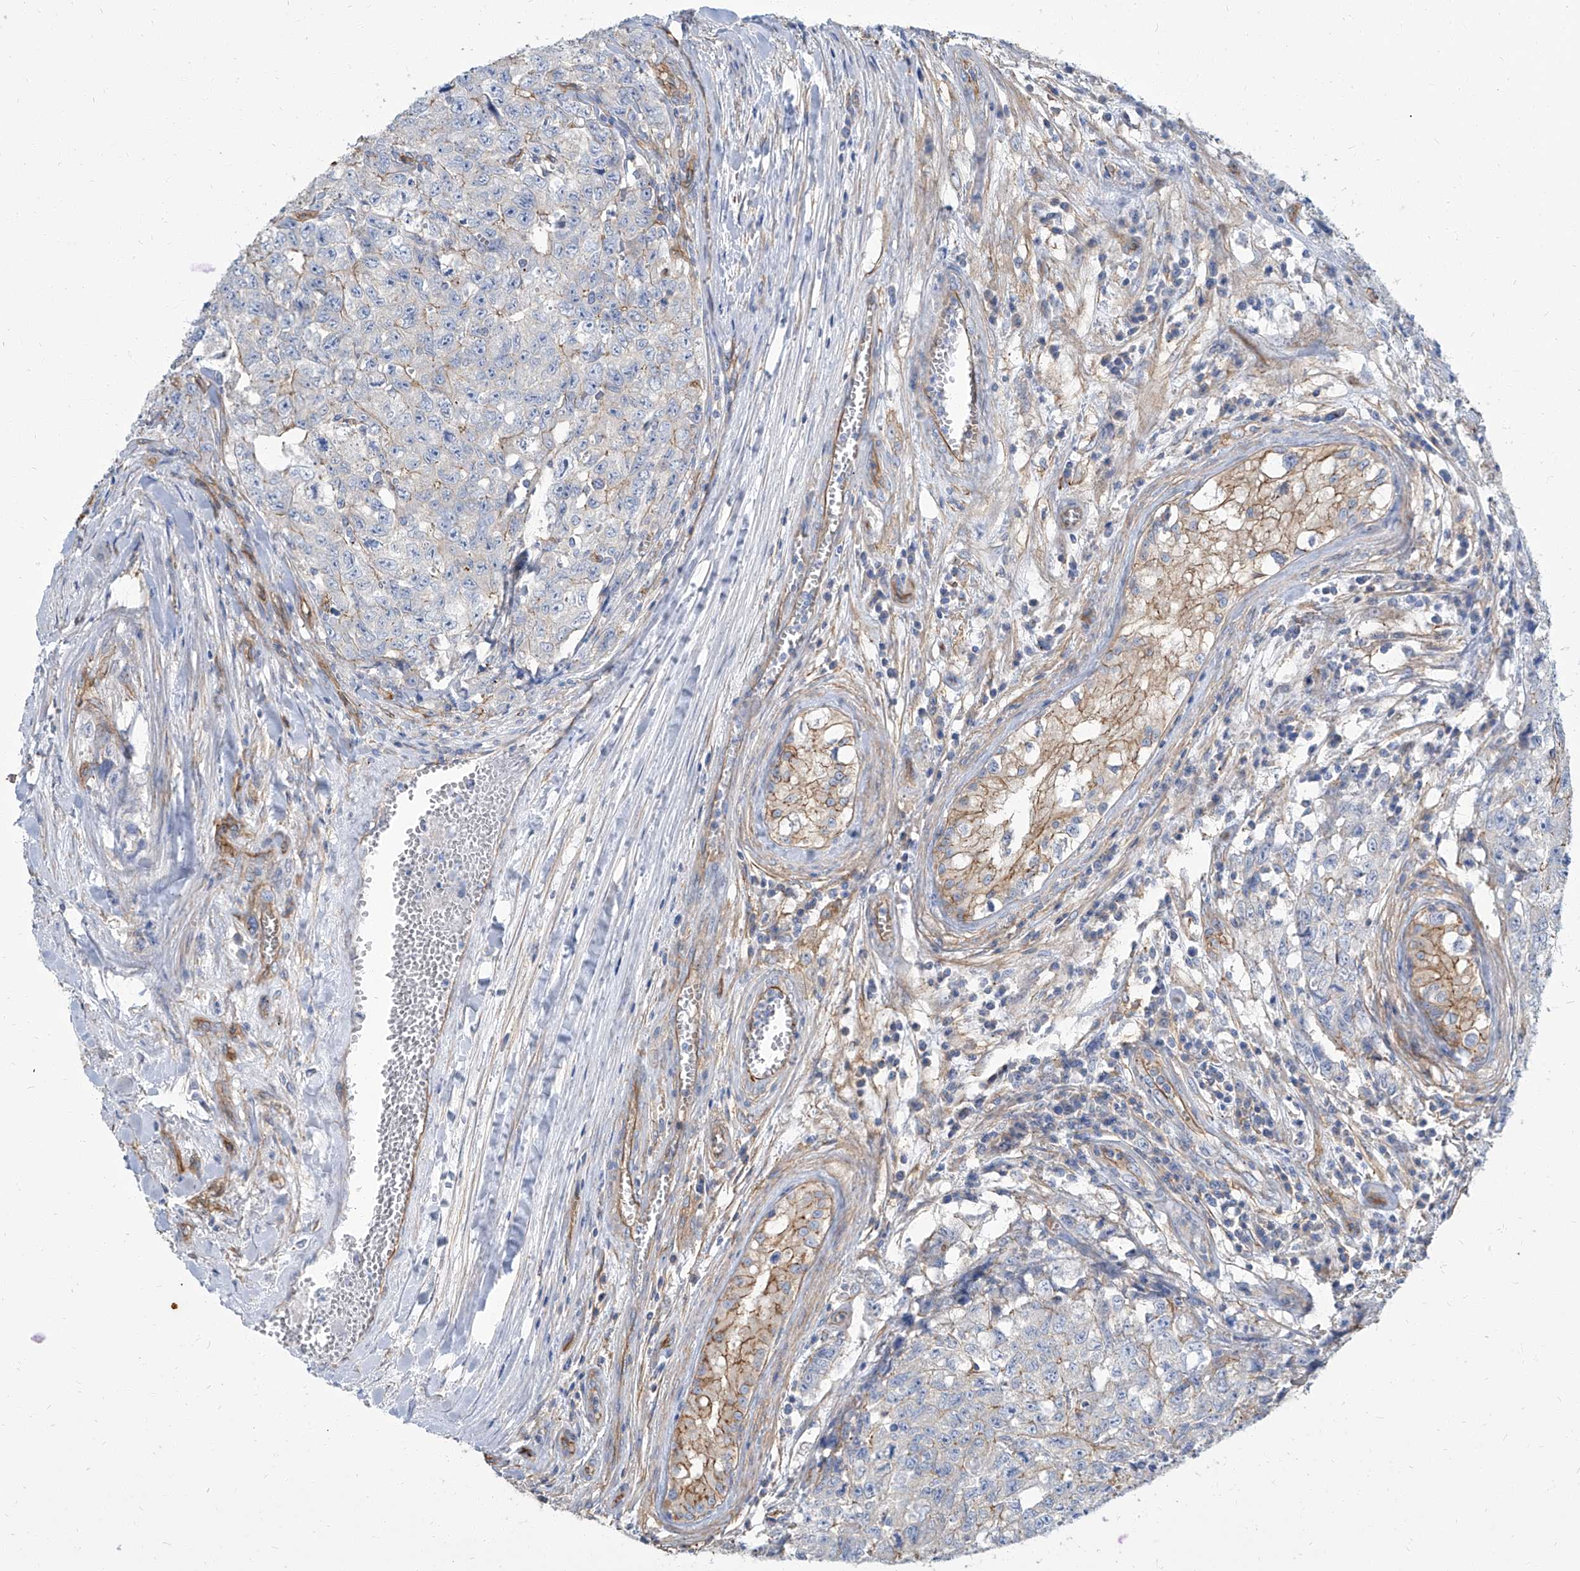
{"staining": {"intensity": "negative", "quantity": "none", "location": "none"}, "tissue": "testis cancer", "cell_type": "Tumor cells", "image_type": "cancer", "snomed": [{"axis": "morphology", "description": "Carcinoma, Embryonal, NOS"}, {"axis": "topography", "description": "Testis"}], "caption": "The image exhibits no staining of tumor cells in testis cancer.", "gene": "TXLNB", "patient": {"sex": "male", "age": 28}}